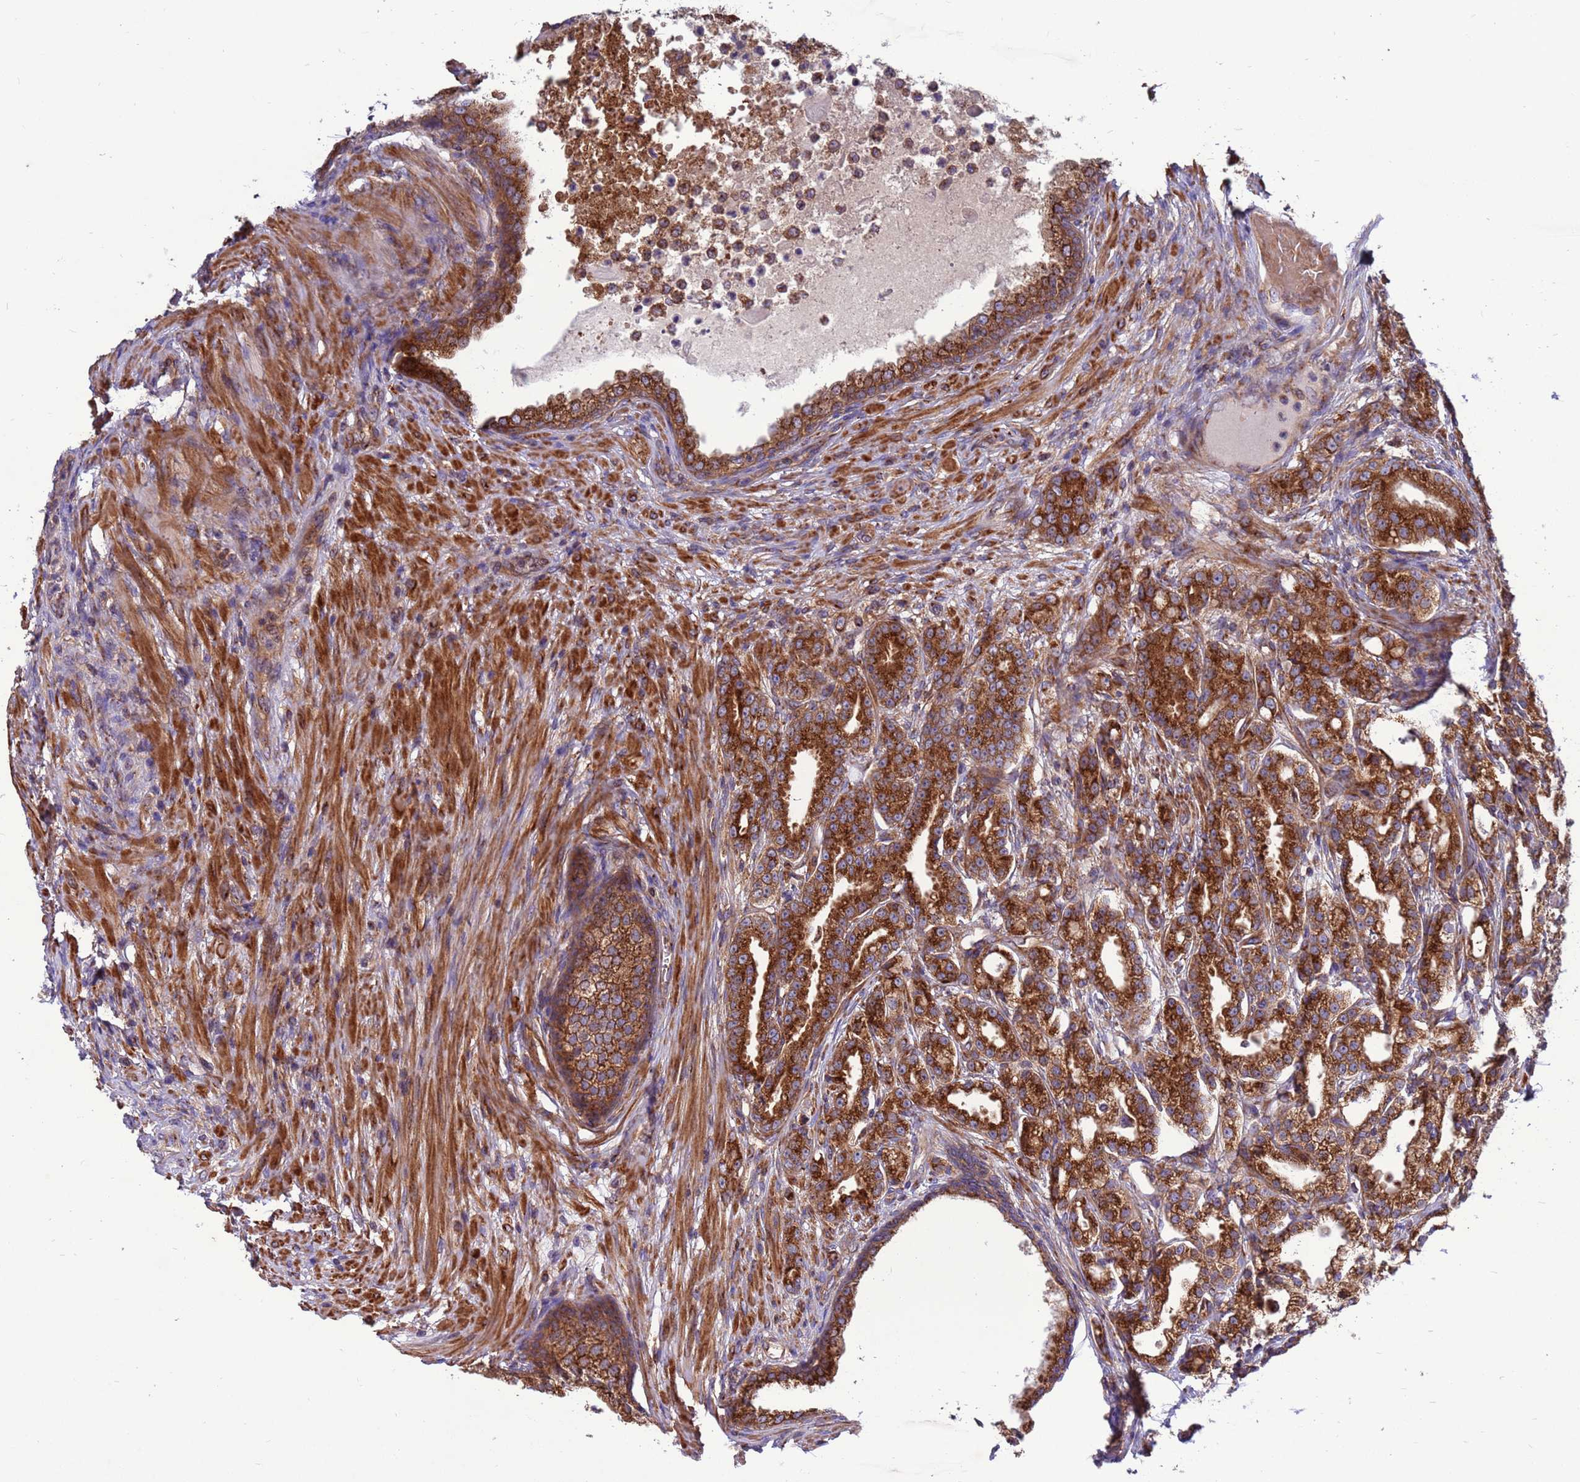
{"staining": {"intensity": "strong", "quantity": ">75%", "location": "cytoplasmic/membranous"}, "tissue": "prostate cancer", "cell_type": "Tumor cells", "image_type": "cancer", "snomed": [{"axis": "morphology", "description": "Adenocarcinoma, High grade"}, {"axis": "topography", "description": "Prostate"}], "caption": "Adenocarcinoma (high-grade) (prostate) stained with IHC exhibits strong cytoplasmic/membranous staining in approximately >75% of tumor cells. Using DAB (brown) and hematoxylin (blue) stains, captured at high magnification using brightfield microscopy.", "gene": "ZC3HAV1", "patient": {"sex": "male", "age": 69}}